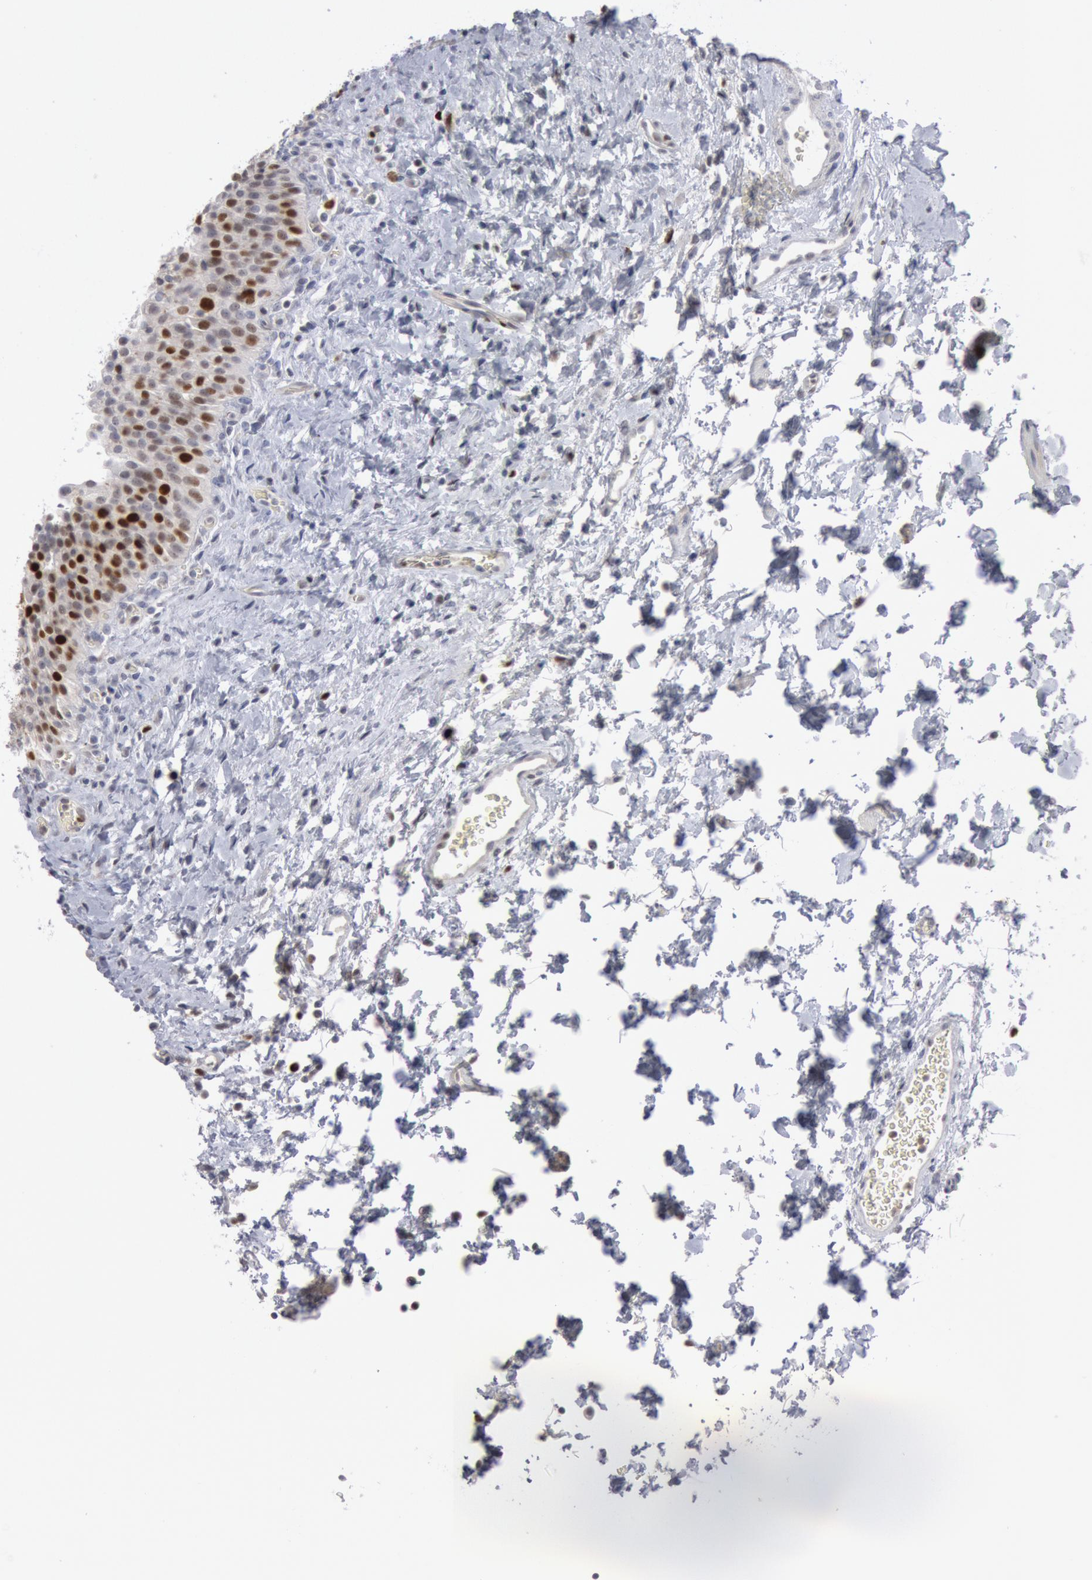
{"staining": {"intensity": "strong", "quantity": "25%-75%", "location": "nuclear"}, "tissue": "urinary bladder", "cell_type": "Urothelial cells", "image_type": "normal", "snomed": [{"axis": "morphology", "description": "Normal tissue, NOS"}, {"axis": "topography", "description": "Urinary bladder"}], "caption": "Urinary bladder stained with a brown dye shows strong nuclear positive expression in approximately 25%-75% of urothelial cells.", "gene": "WDHD1", "patient": {"sex": "male", "age": 51}}